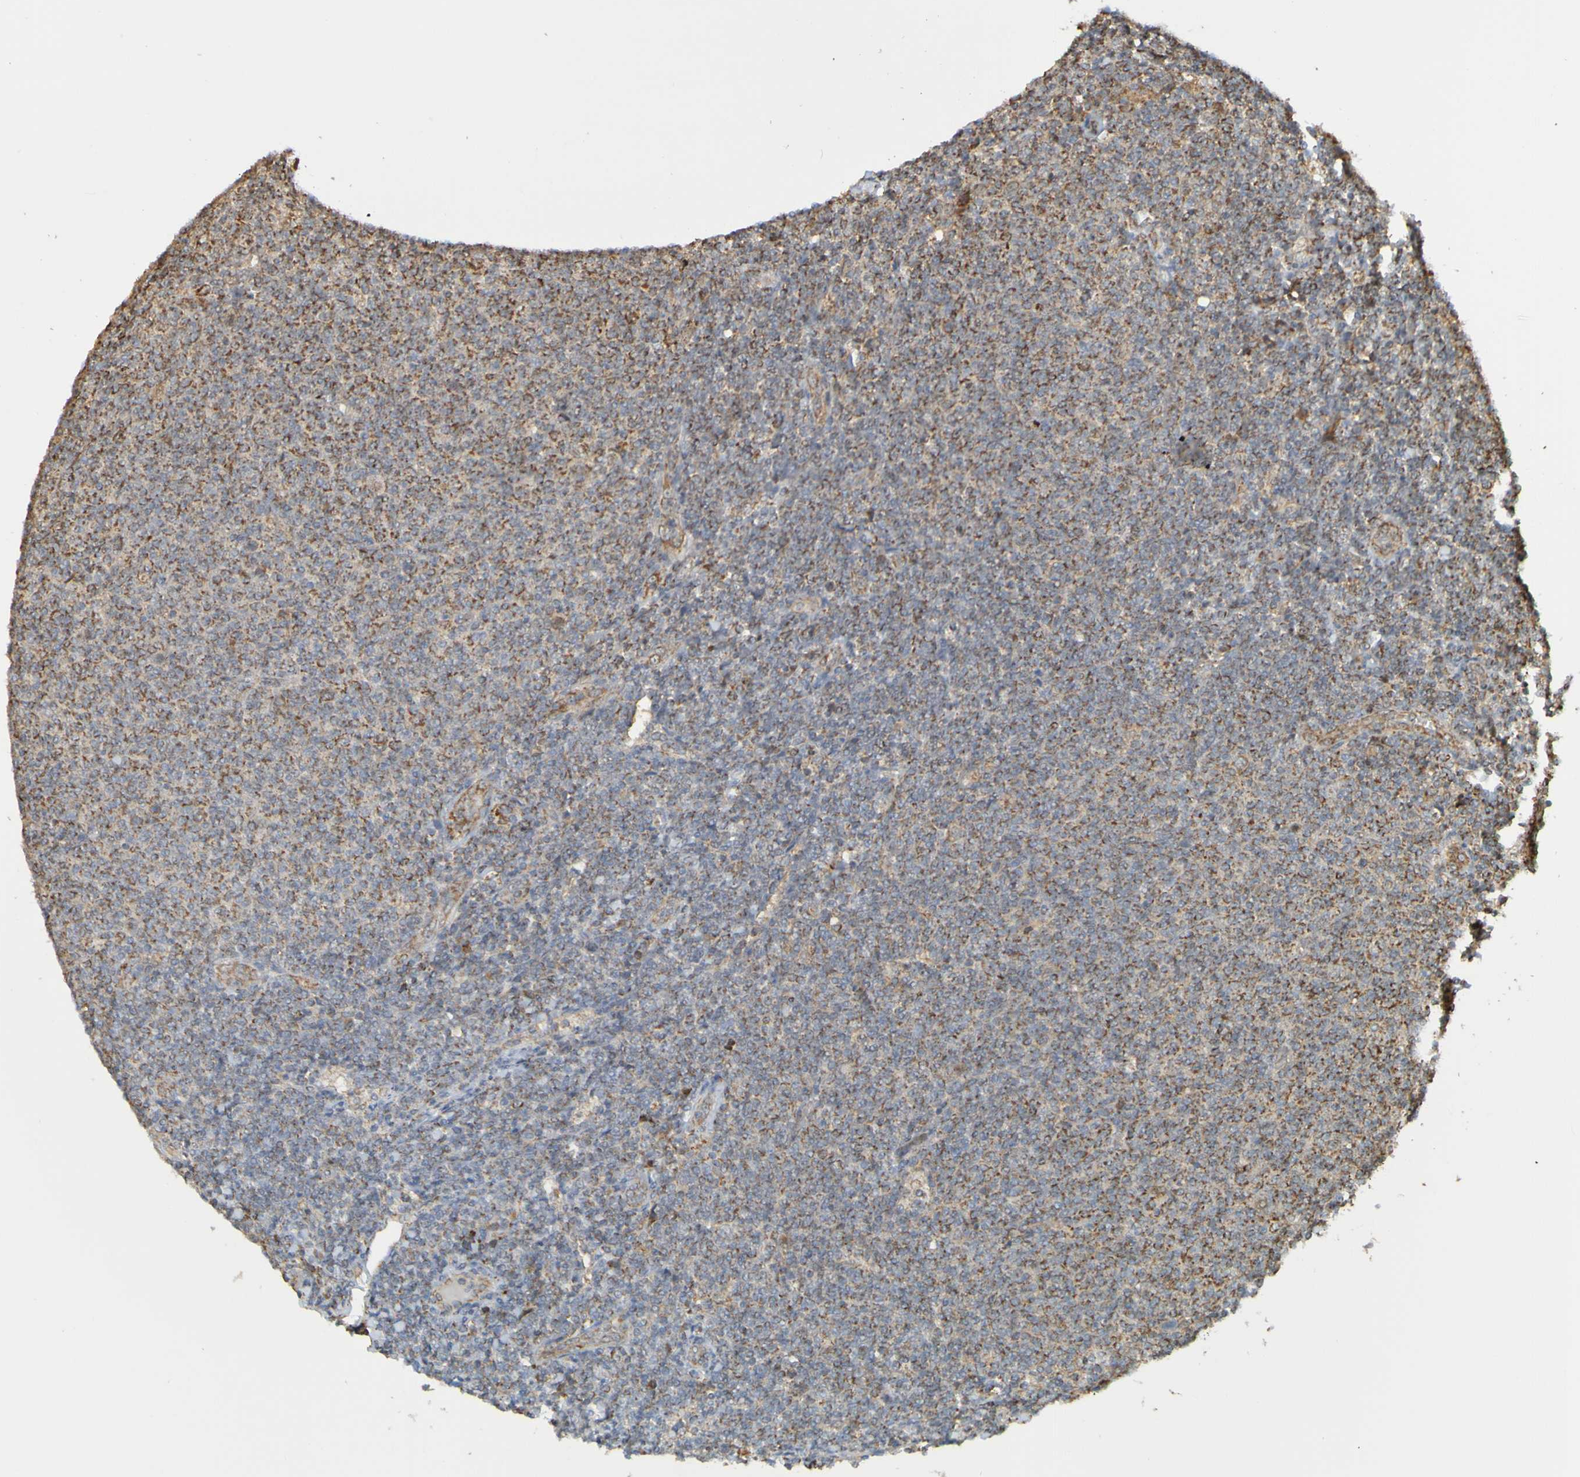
{"staining": {"intensity": "moderate", "quantity": ">75%", "location": "cytoplasmic/membranous"}, "tissue": "lymphoma", "cell_type": "Tumor cells", "image_type": "cancer", "snomed": [{"axis": "morphology", "description": "Malignant lymphoma, non-Hodgkin's type, Low grade"}, {"axis": "topography", "description": "Lymph node"}], "caption": "This is a histology image of immunohistochemistry (IHC) staining of low-grade malignant lymphoma, non-Hodgkin's type, which shows moderate staining in the cytoplasmic/membranous of tumor cells.", "gene": "TMBIM1", "patient": {"sex": "male", "age": 66}}